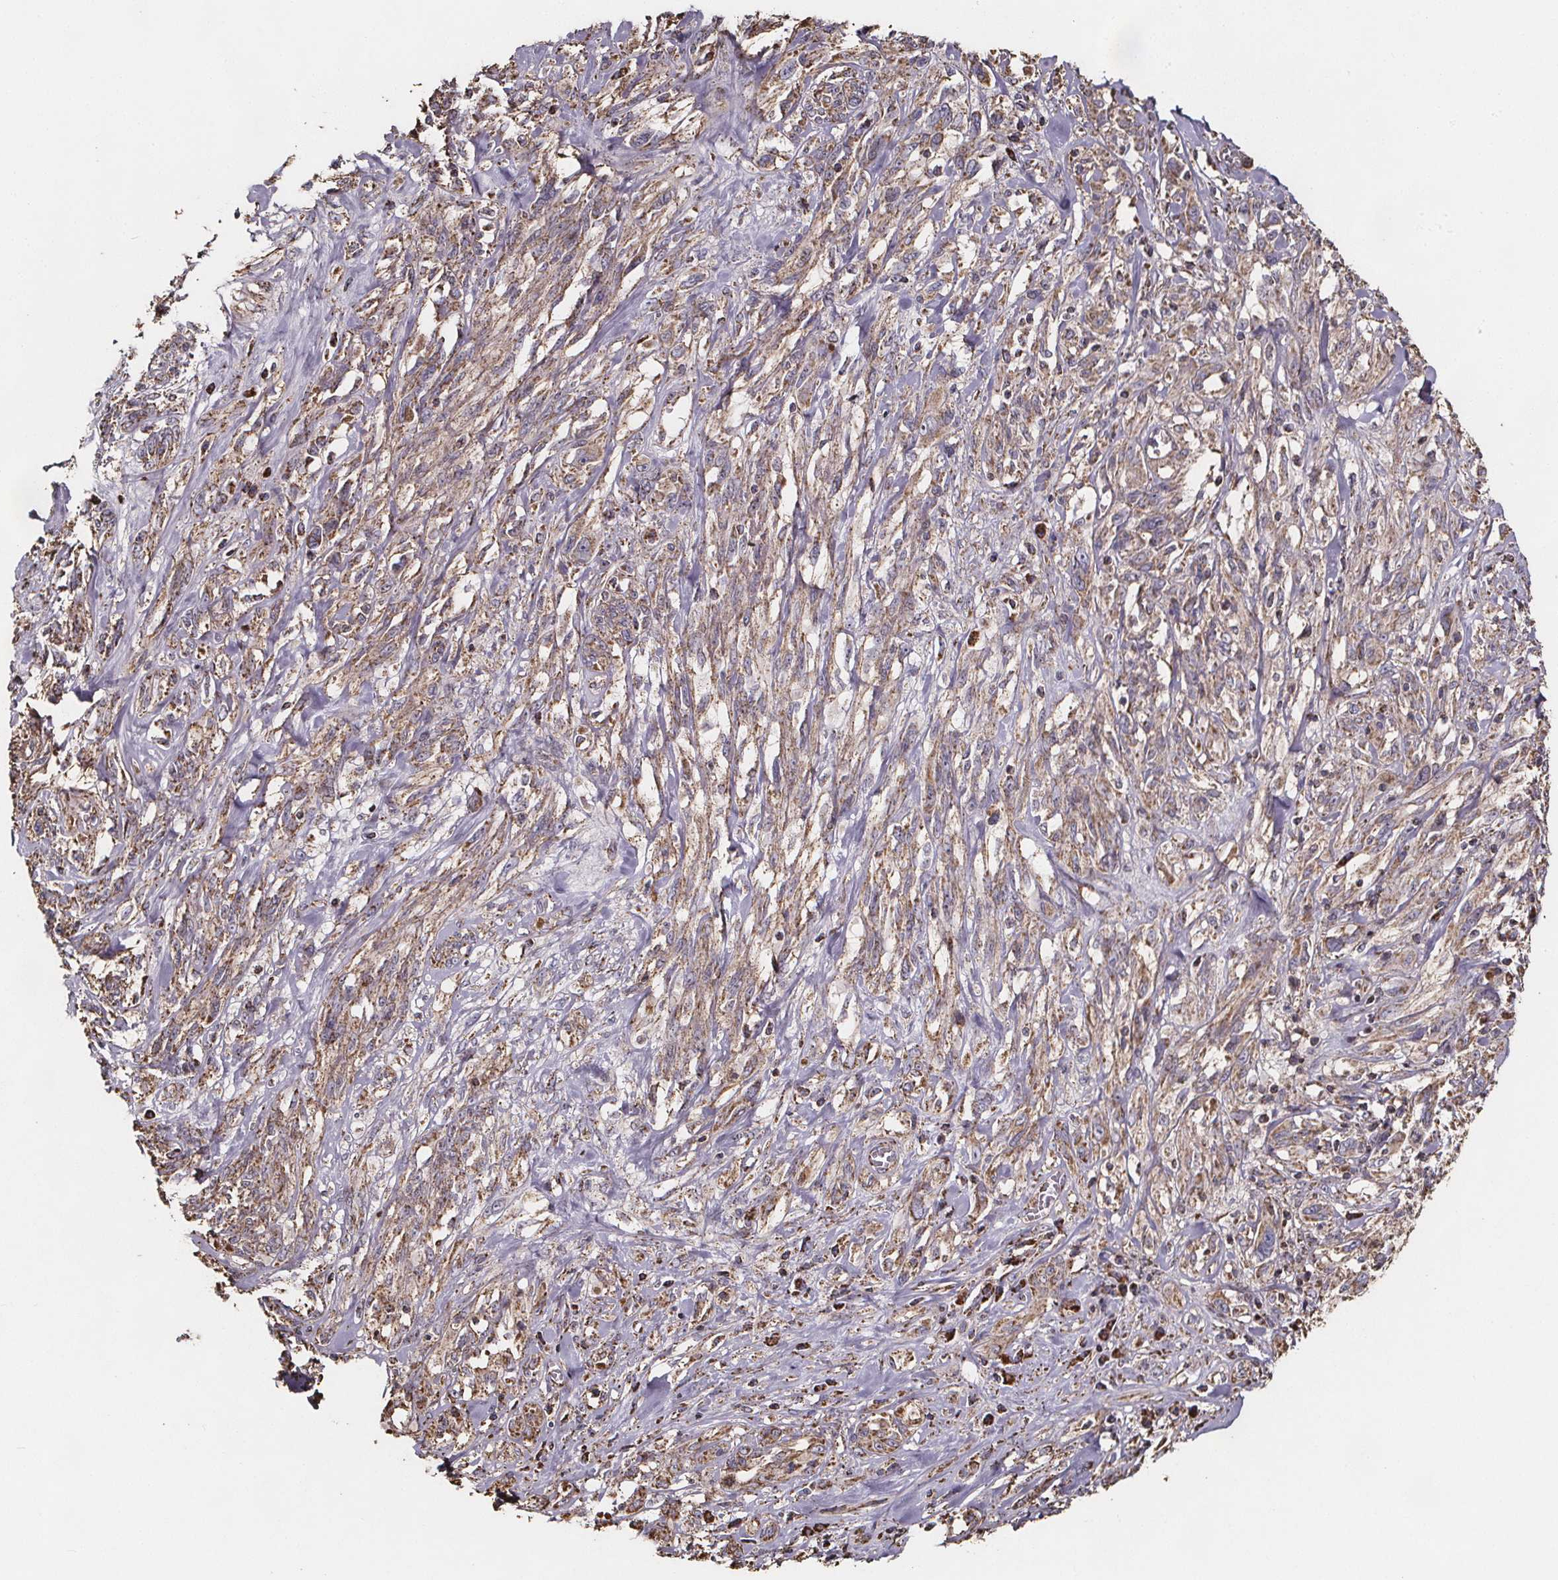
{"staining": {"intensity": "moderate", "quantity": ">75%", "location": "cytoplasmic/membranous"}, "tissue": "melanoma", "cell_type": "Tumor cells", "image_type": "cancer", "snomed": [{"axis": "morphology", "description": "Malignant melanoma, NOS"}, {"axis": "topography", "description": "Skin"}], "caption": "Human melanoma stained with a protein marker reveals moderate staining in tumor cells.", "gene": "SLC35D2", "patient": {"sex": "female", "age": 91}}